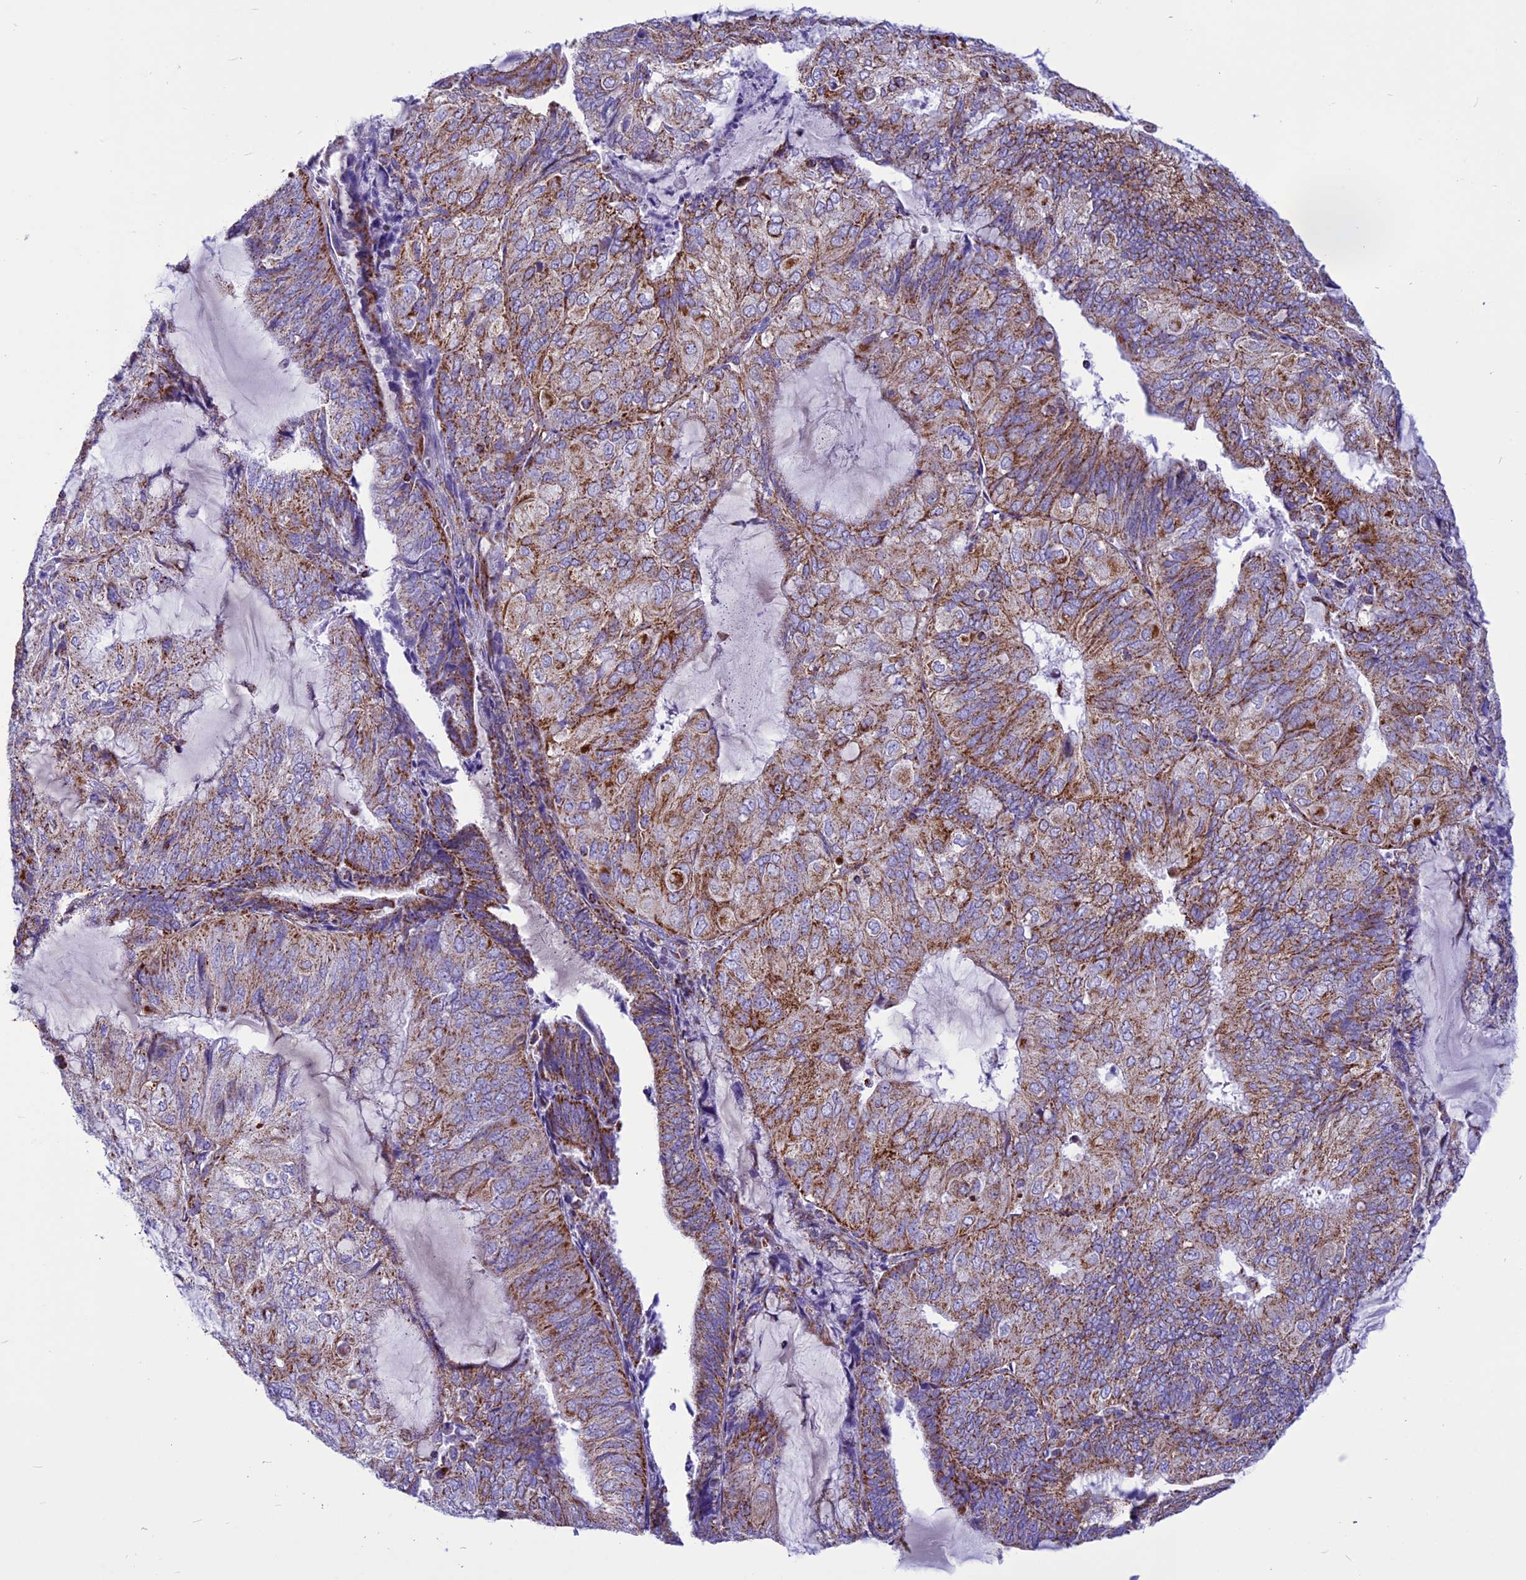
{"staining": {"intensity": "moderate", "quantity": "25%-75%", "location": "cytoplasmic/membranous"}, "tissue": "endometrial cancer", "cell_type": "Tumor cells", "image_type": "cancer", "snomed": [{"axis": "morphology", "description": "Adenocarcinoma, NOS"}, {"axis": "topography", "description": "Endometrium"}], "caption": "A medium amount of moderate cytoplasmic/membranous expression is identified in about 25%-75% of tumor cells in endometrial adenocarcinoma tissue. (DAB (3,3'-diaminobenzidine) = brown stain, brightfield microscopy at high magnification).", "gene": "ICA1L", "patient": {"sex": "female", "age": 81}}